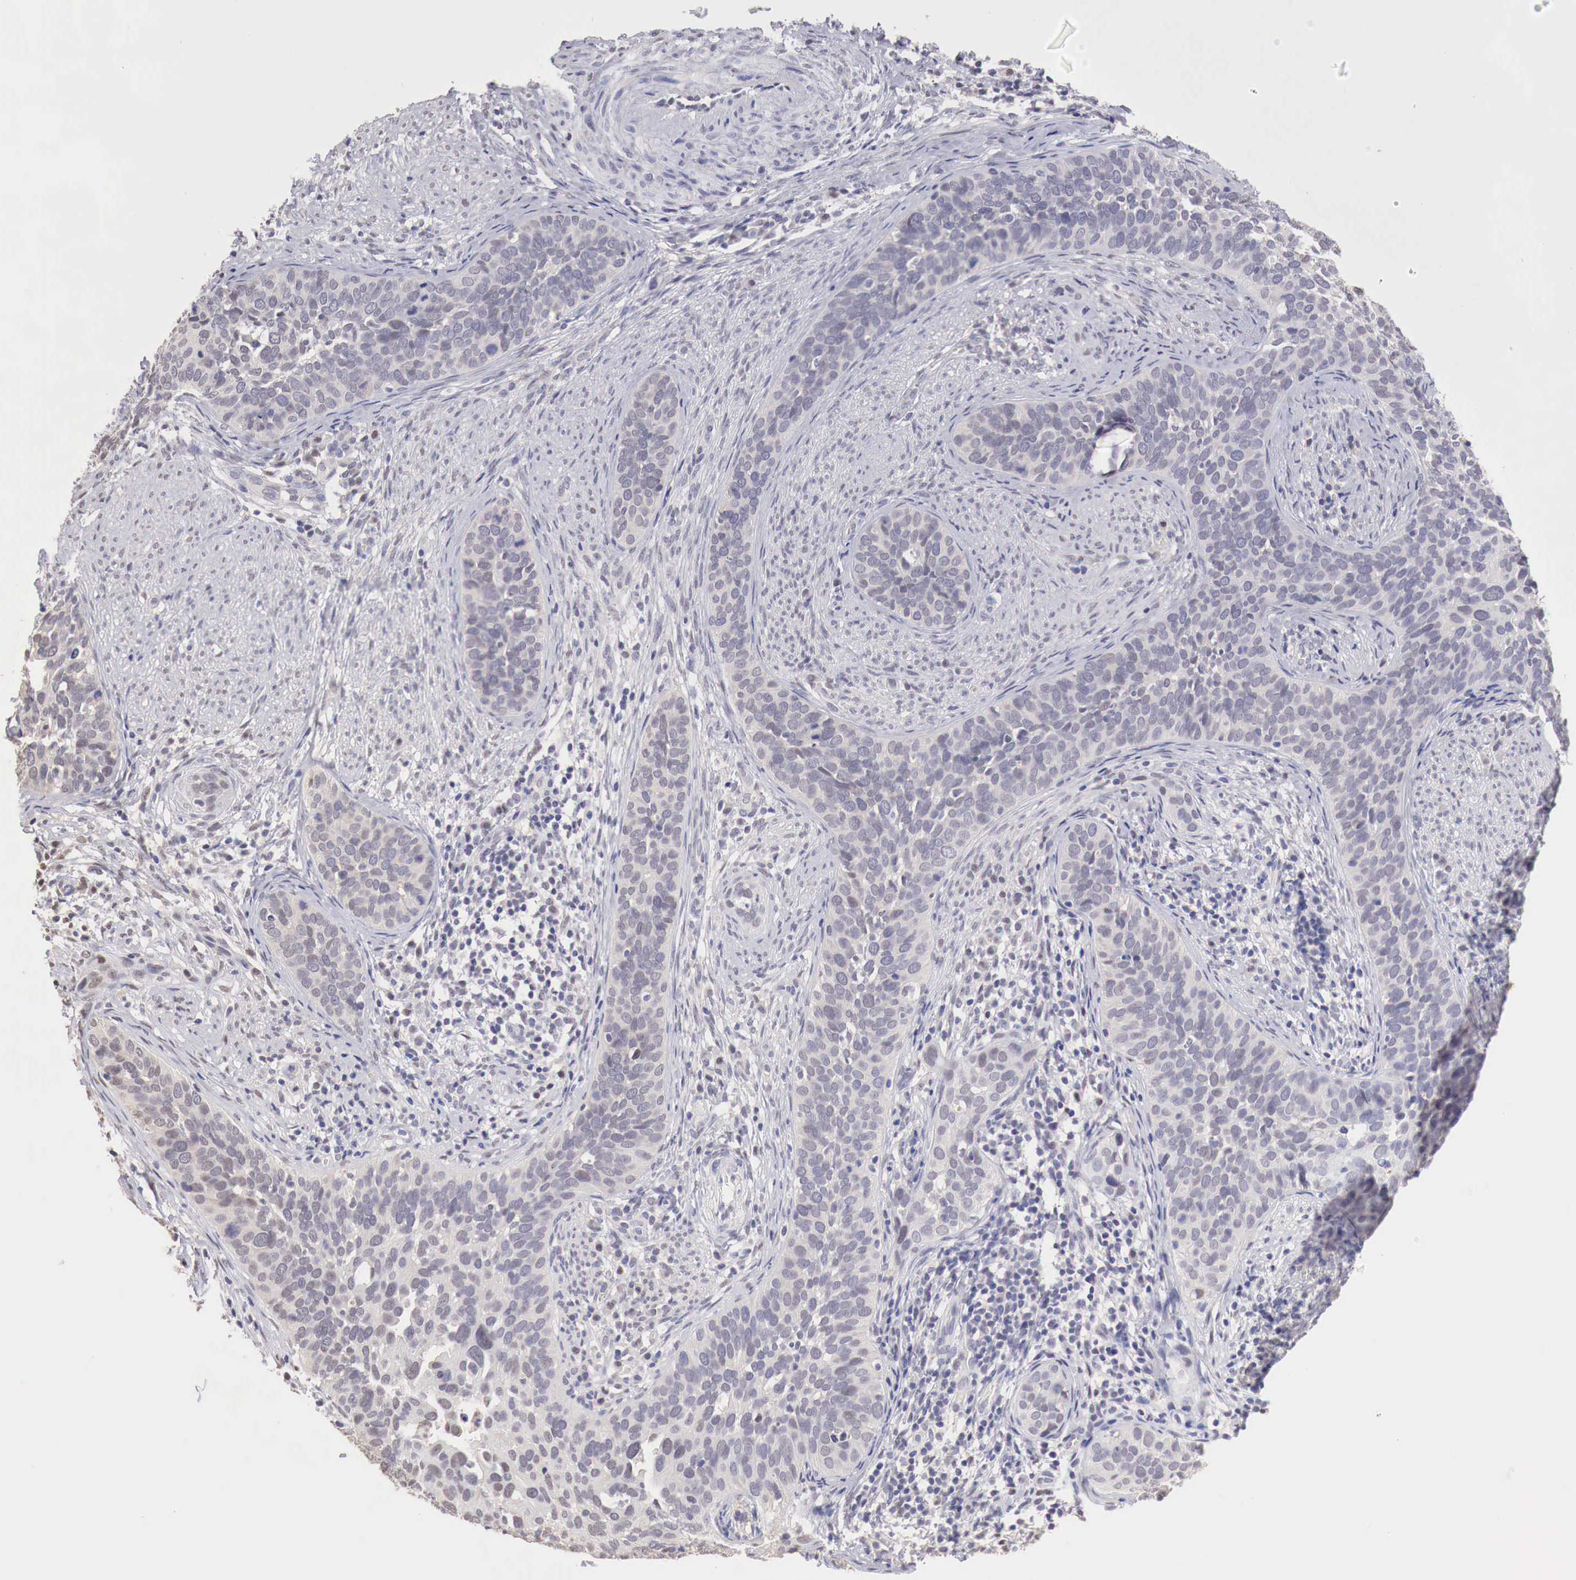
{"staining": {"intensity": "negative", "quantity": "none", "location": "none"}, "tissue": "cervical cancer", "cell_type": "Tumor cells", "image_type": "cancer", "snomed": [{"axis": "morphology", "description": "Squamous cell carcinoma, NOS"}, {"axis": "topography", "description": "Cervix"}], "caption": "The micrograph exhibits no staining of tumor cells in squamous cell carcinoma (cervical).", "gene": "UBA1", "patient": {"sex": "female", "age": 31}}